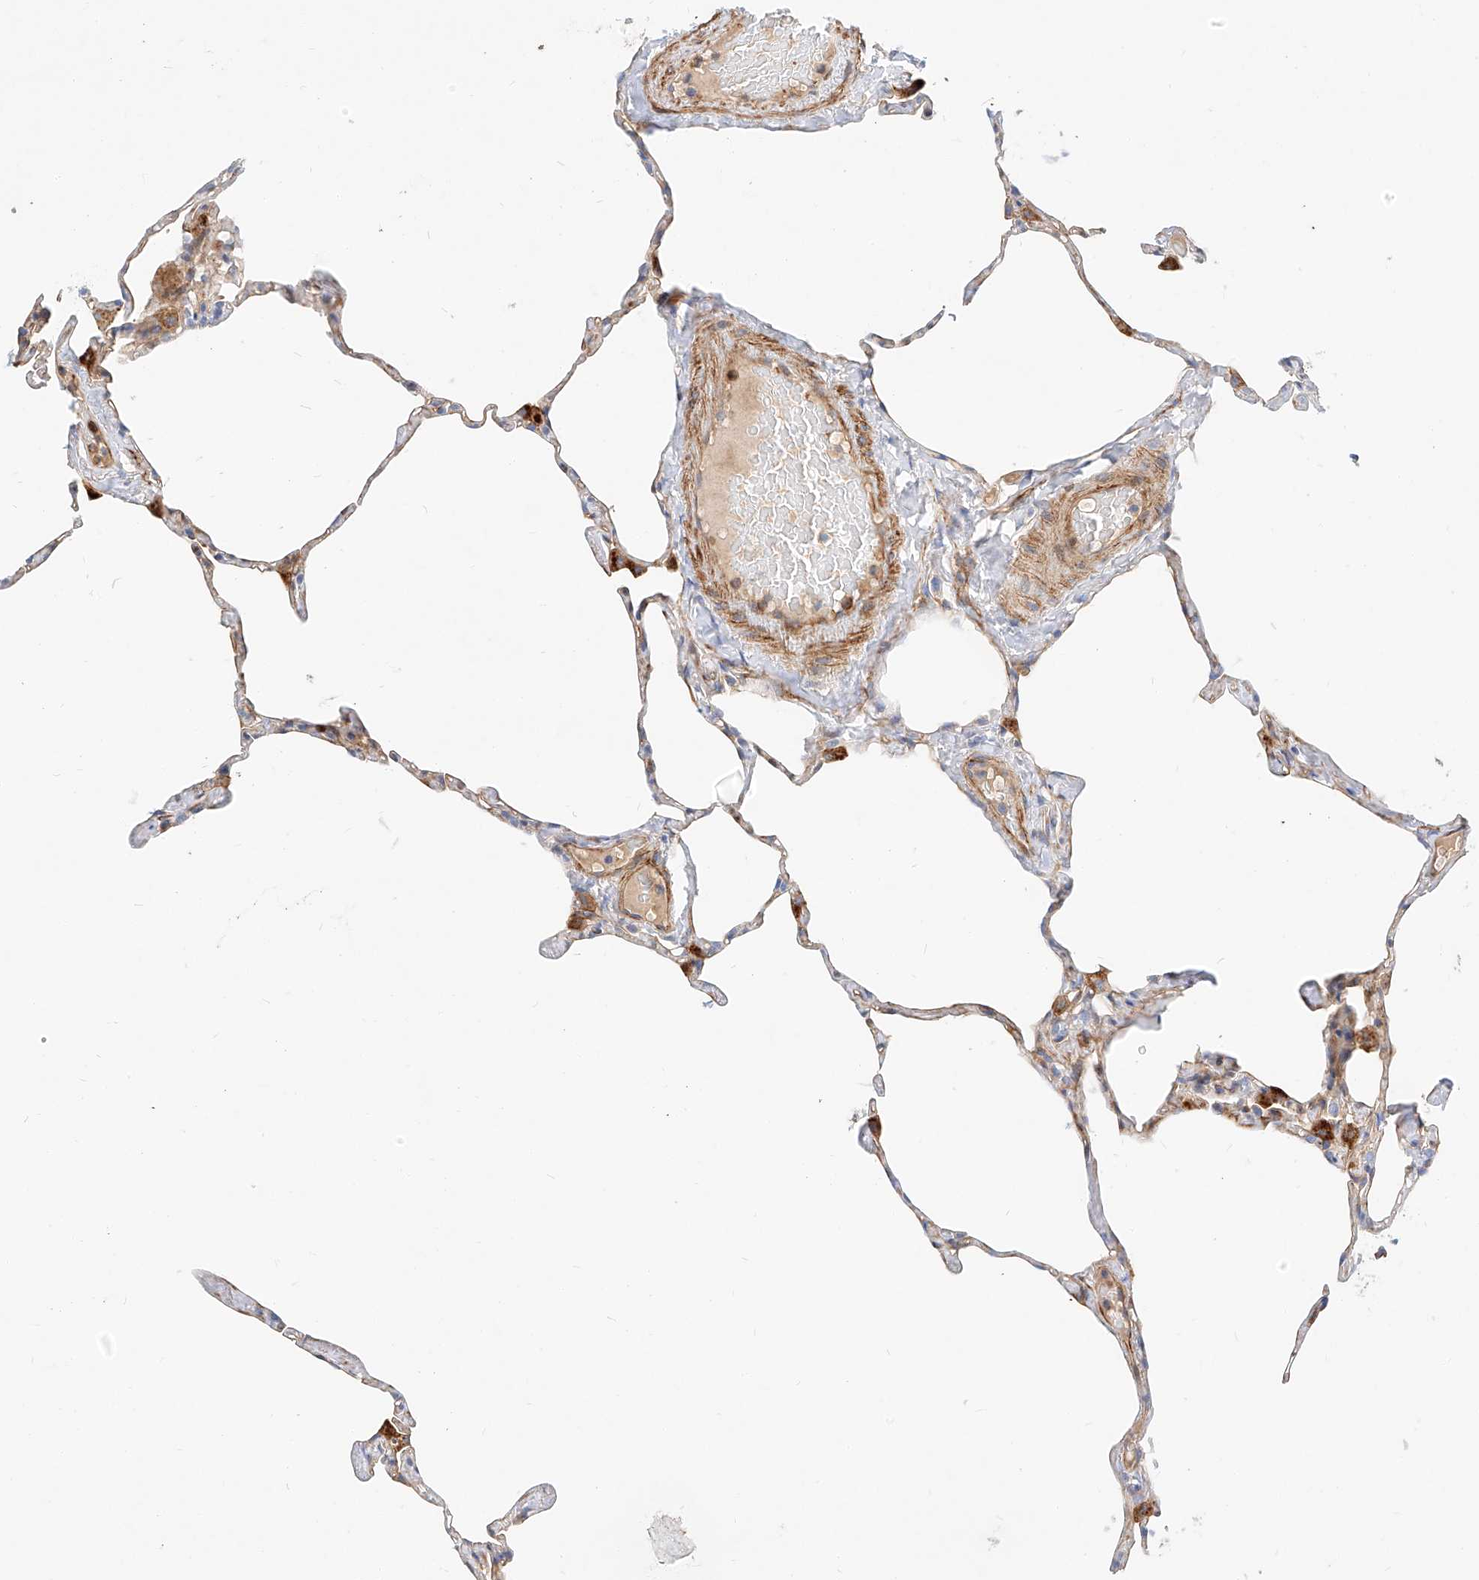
{"staining": {"intensity": "negative", "quantity": "none", "location": "none"}, "tissue": "lung", "cell_type": "Alveolar cells", "image_type": "normal", "snomed": [{"axis": "morphology", "description": "Normal tissue, NOS"}, {"axis": "topography", "description": "Lung"}], "caption": "Alveolar cells show no significant protein positivity in normal lung. Brightfield microscopy of immunohistochemistry (IHC) stained with DAB (brown) and hematoxylin (blue), captured at high magnification.", "gene": "KCNH5", "patient": {"sex": "male", "age": 65}}